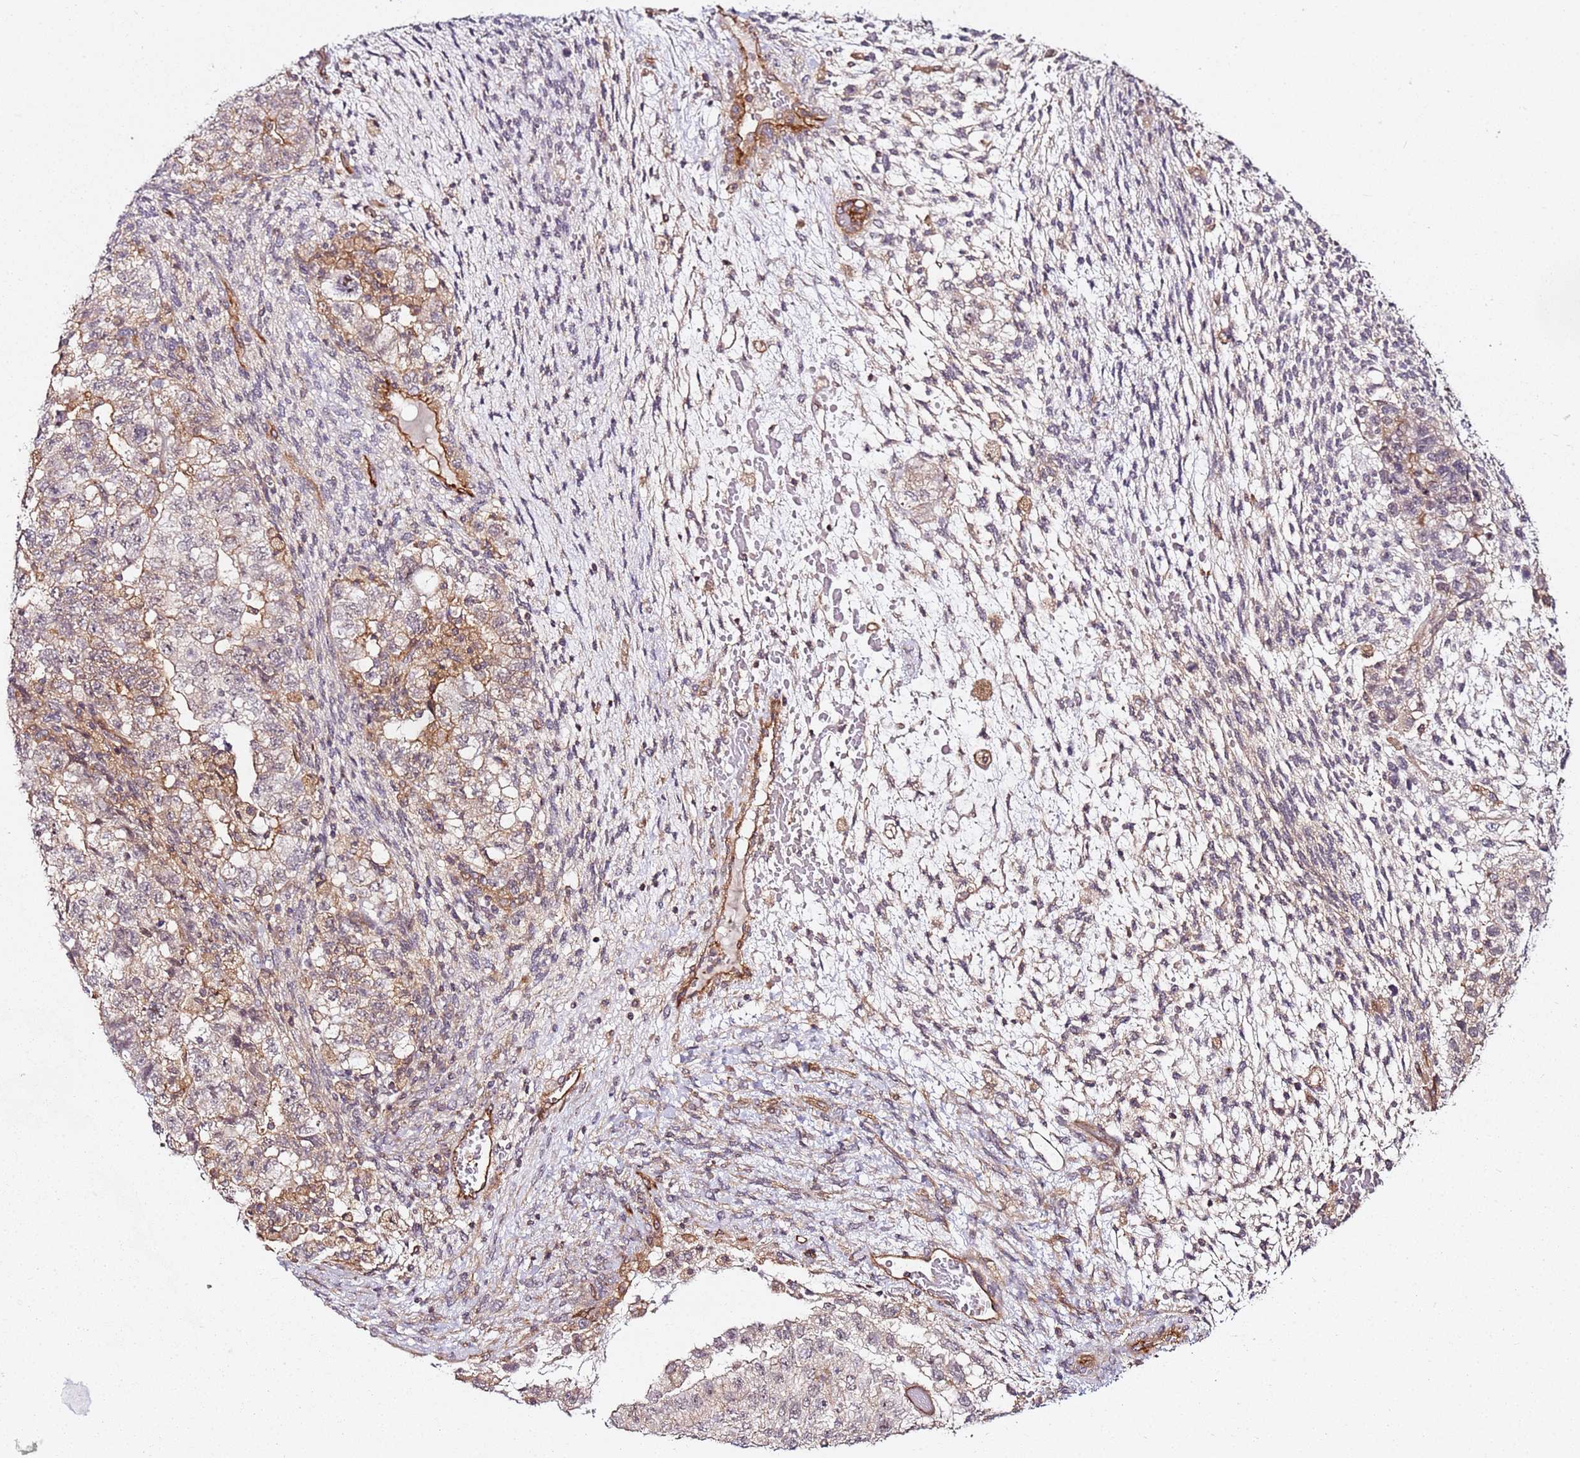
{"staining": {"intensity": "weak", "quantity": "<25%", "location": "cytoplasmic/membranous"}, "tissue": "testis cancer", "cell_type": "Tumor cells", "image_type": "cancer", "snomed": [{"axis": "morphology", "description": "Normal tissue, NOS"}, {"axis": "morphology", "description": "Carcinoma, Embryonal, NOS"}, {"axis": "topography", "description": "Testis"}], "caption": "This is a micrograph of immunohistochemistry (IHC) staining of embryonal carcinoma (testis), which shows no positivity in tumor cells. (DAB immunohistochemistry (IHC) with hematoxylin counter stain).", "gene": "CCNYL1", "patient": {"sex": "male", "age": 36}}